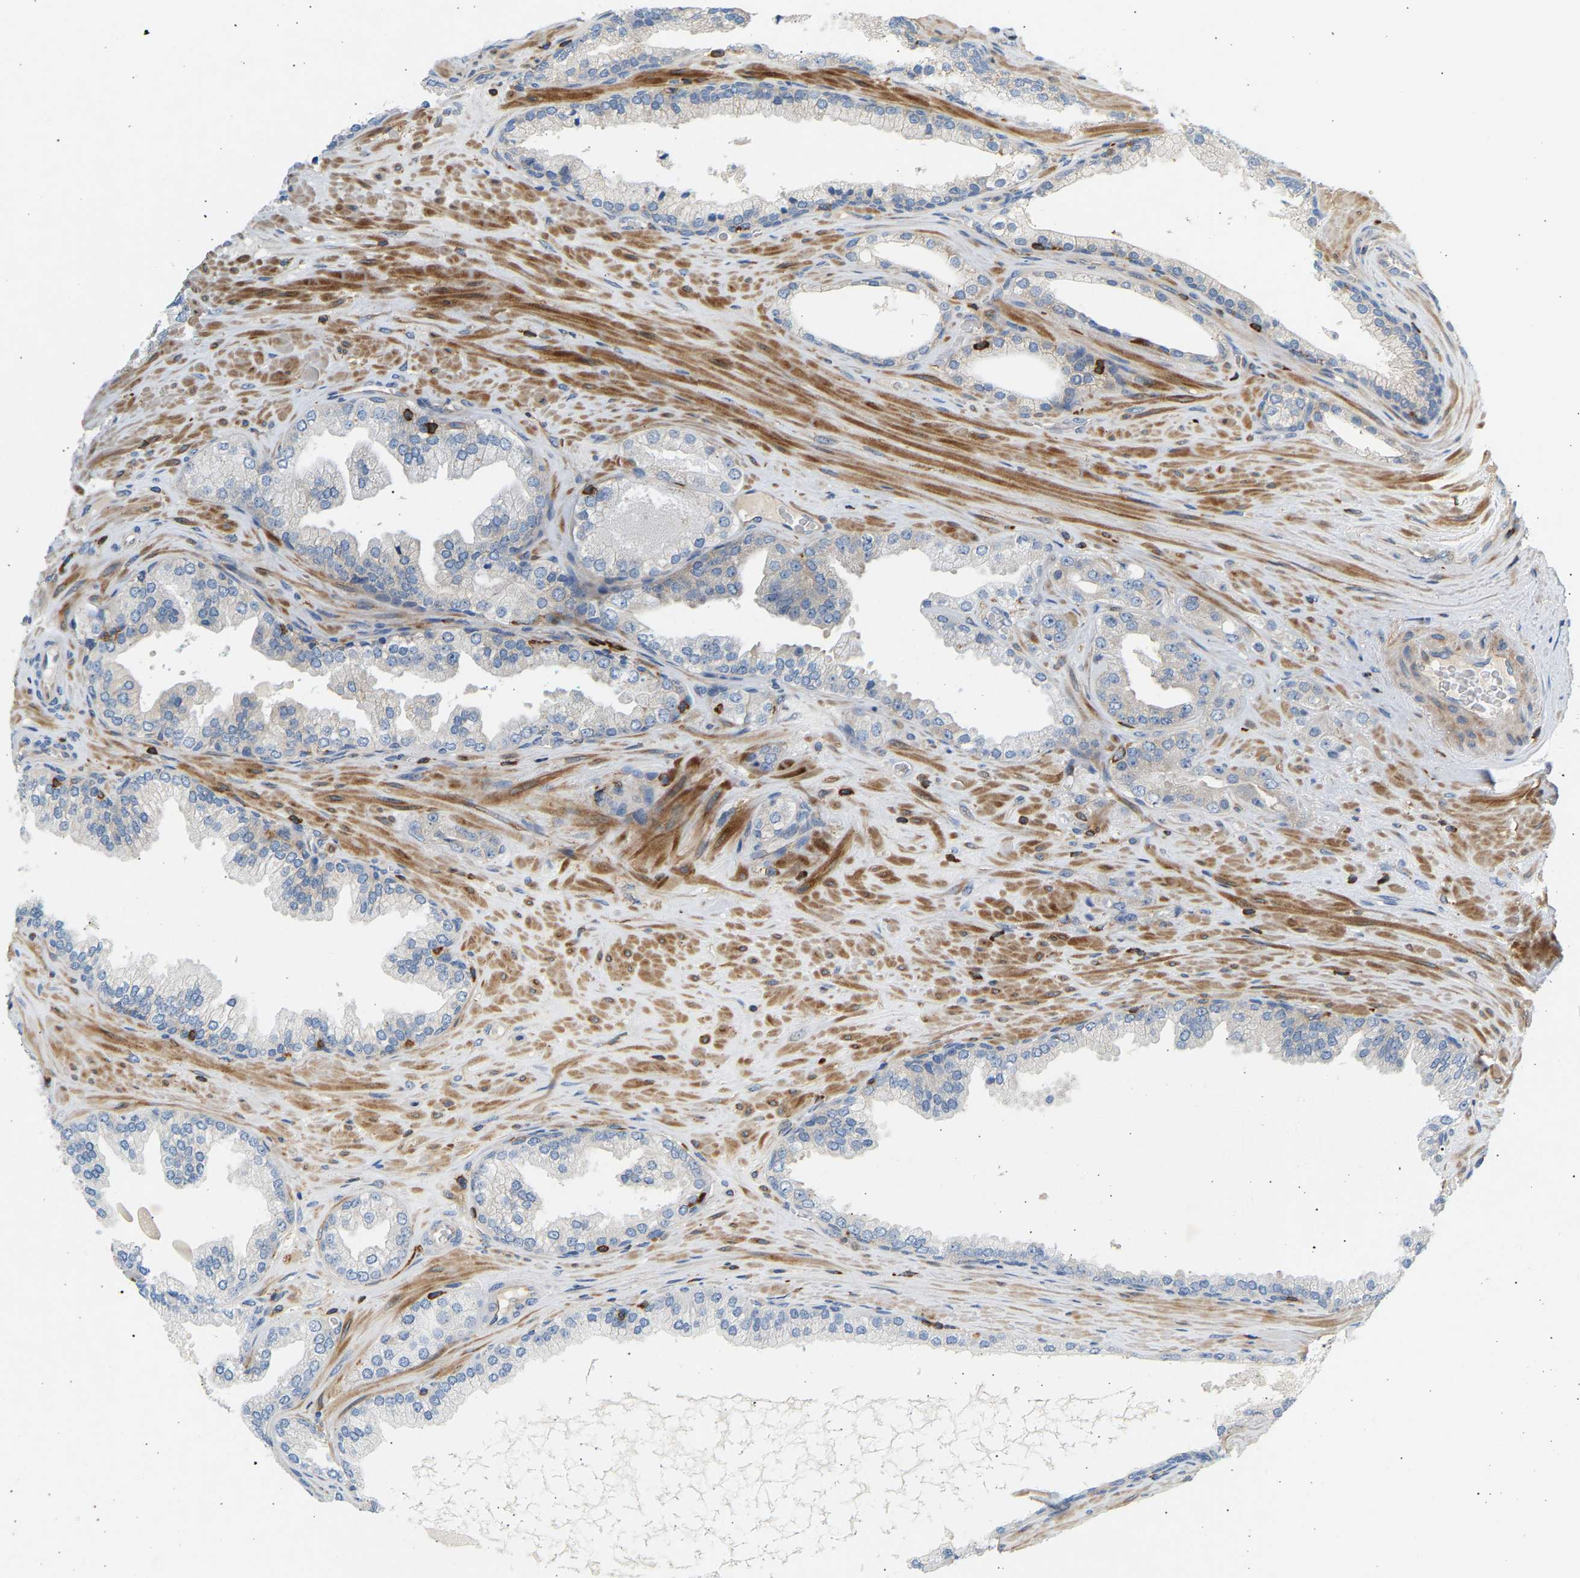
{"staining": {"intensity": "negative", "quantity": "none", "location": "none"}, "tissue": "prostate cancer", "cell_type": "Tumor cells", "image_type": "cancer", "snomed": [{"axis": "morphology", "description": "Adenocarcinoma, High grade"}, {"axis": "topography", "description": "Prostate"}], "caption": "Histopathology image shows no protein staining in tumor cells of adenocarcinoma (high-grade) (prostate) tissue.", "gene": "FNBP1", "patient": {"sex": "male", "age": 71}}